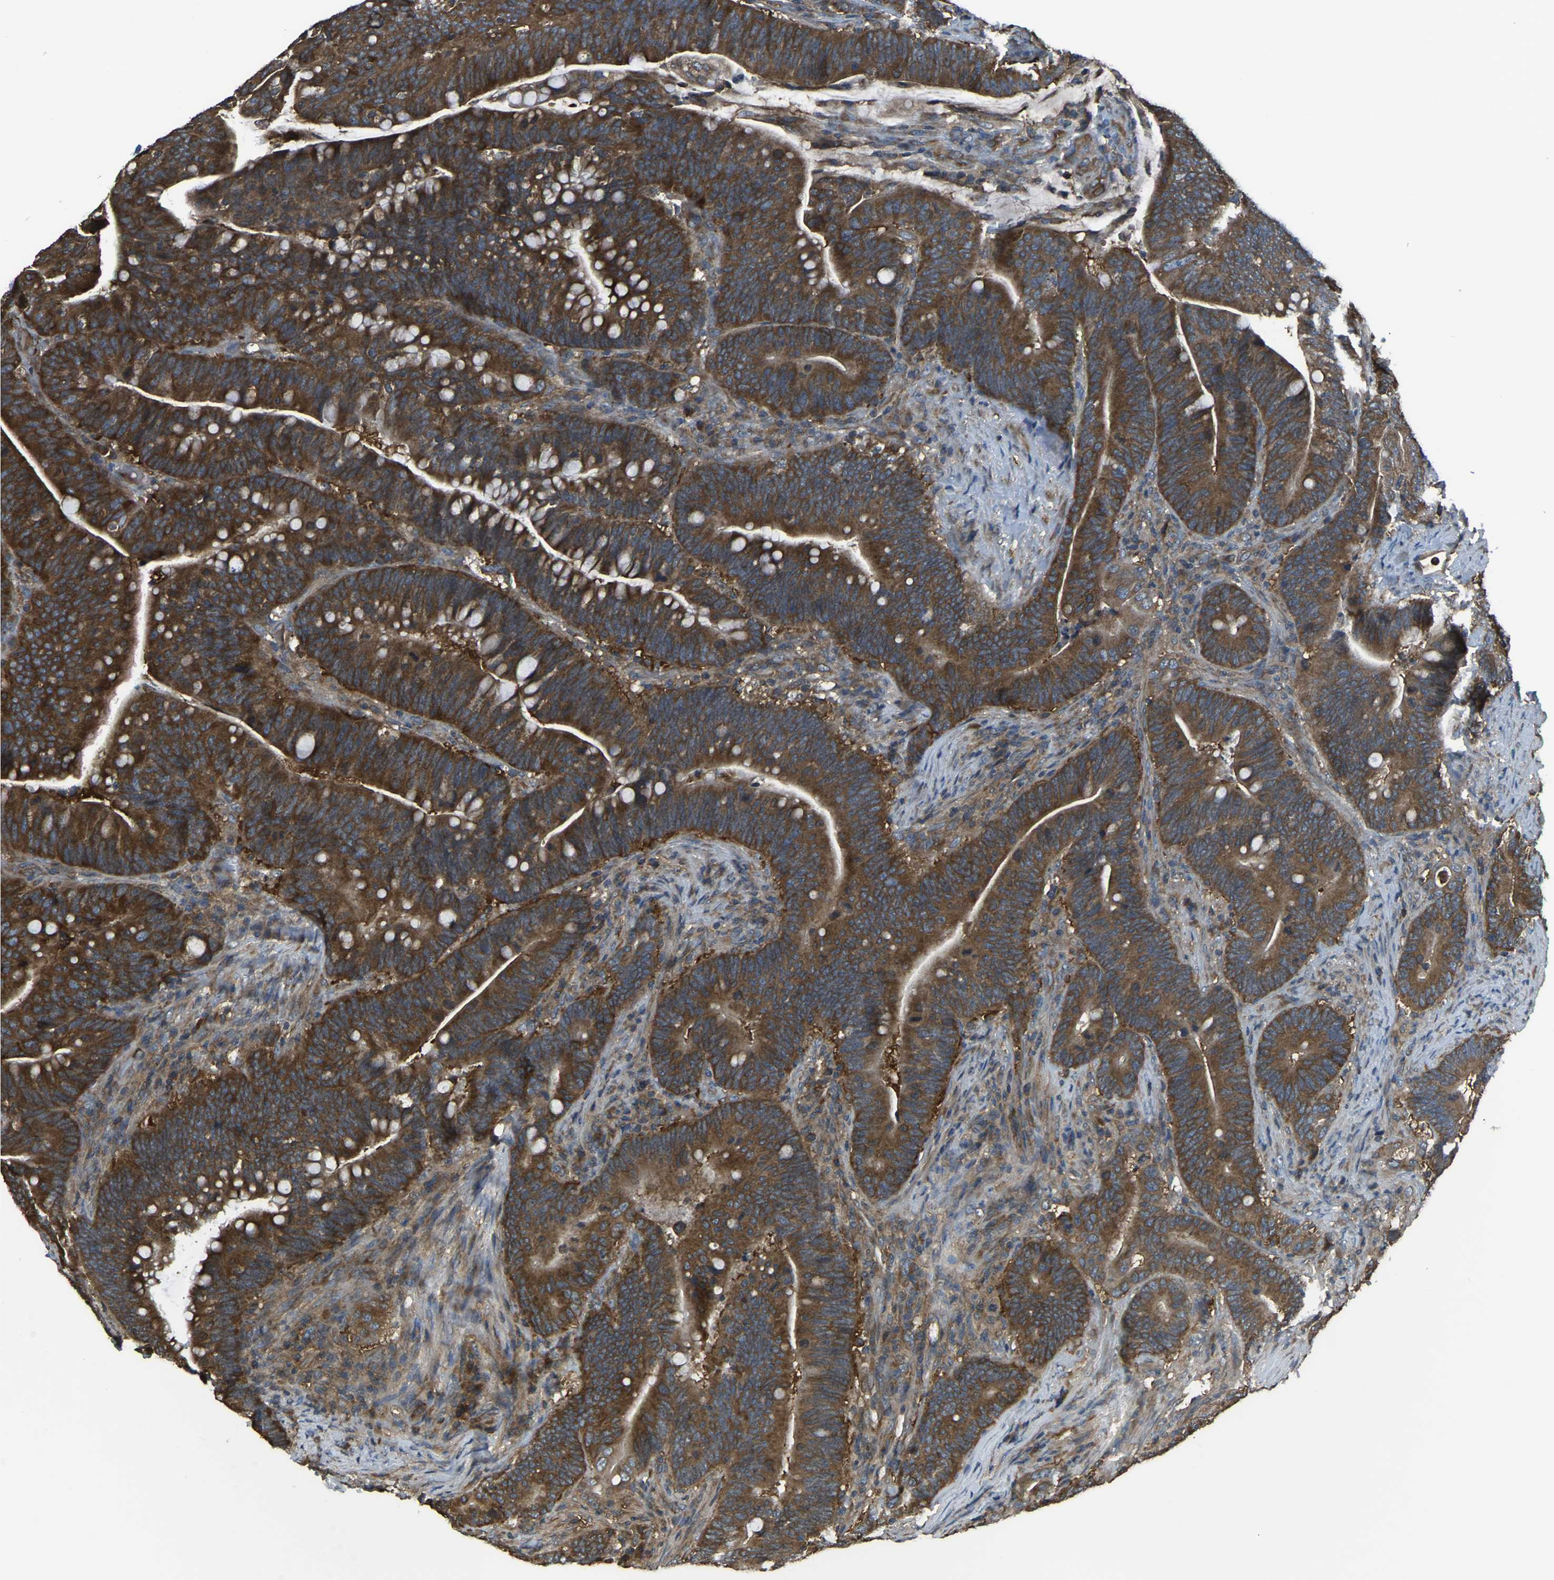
{"staining": {"intensity": "strong", "quantity": ">75%", "location": "cytoplasmic/membranous"}, "tissue": "colorectal cancer", "cell_type": "Tumor cells", "image_type": "cancer", "snomed": [{"axis": "morphology", "description": "Normal tissue, NOS"}, {"axis": "morphology", "description": "Adenocarcinoma, NOS"}, {"axis": "topography", "description": "Colon"}], "caption": "Tumor cells show high levels of strong cytoplasmic/membranous positivity in approximately >75% of cells in human colorectal cancer (adenocarcinoma).", "gene": "AIMP1", "patient": {"sex": "female", "age": 66}}